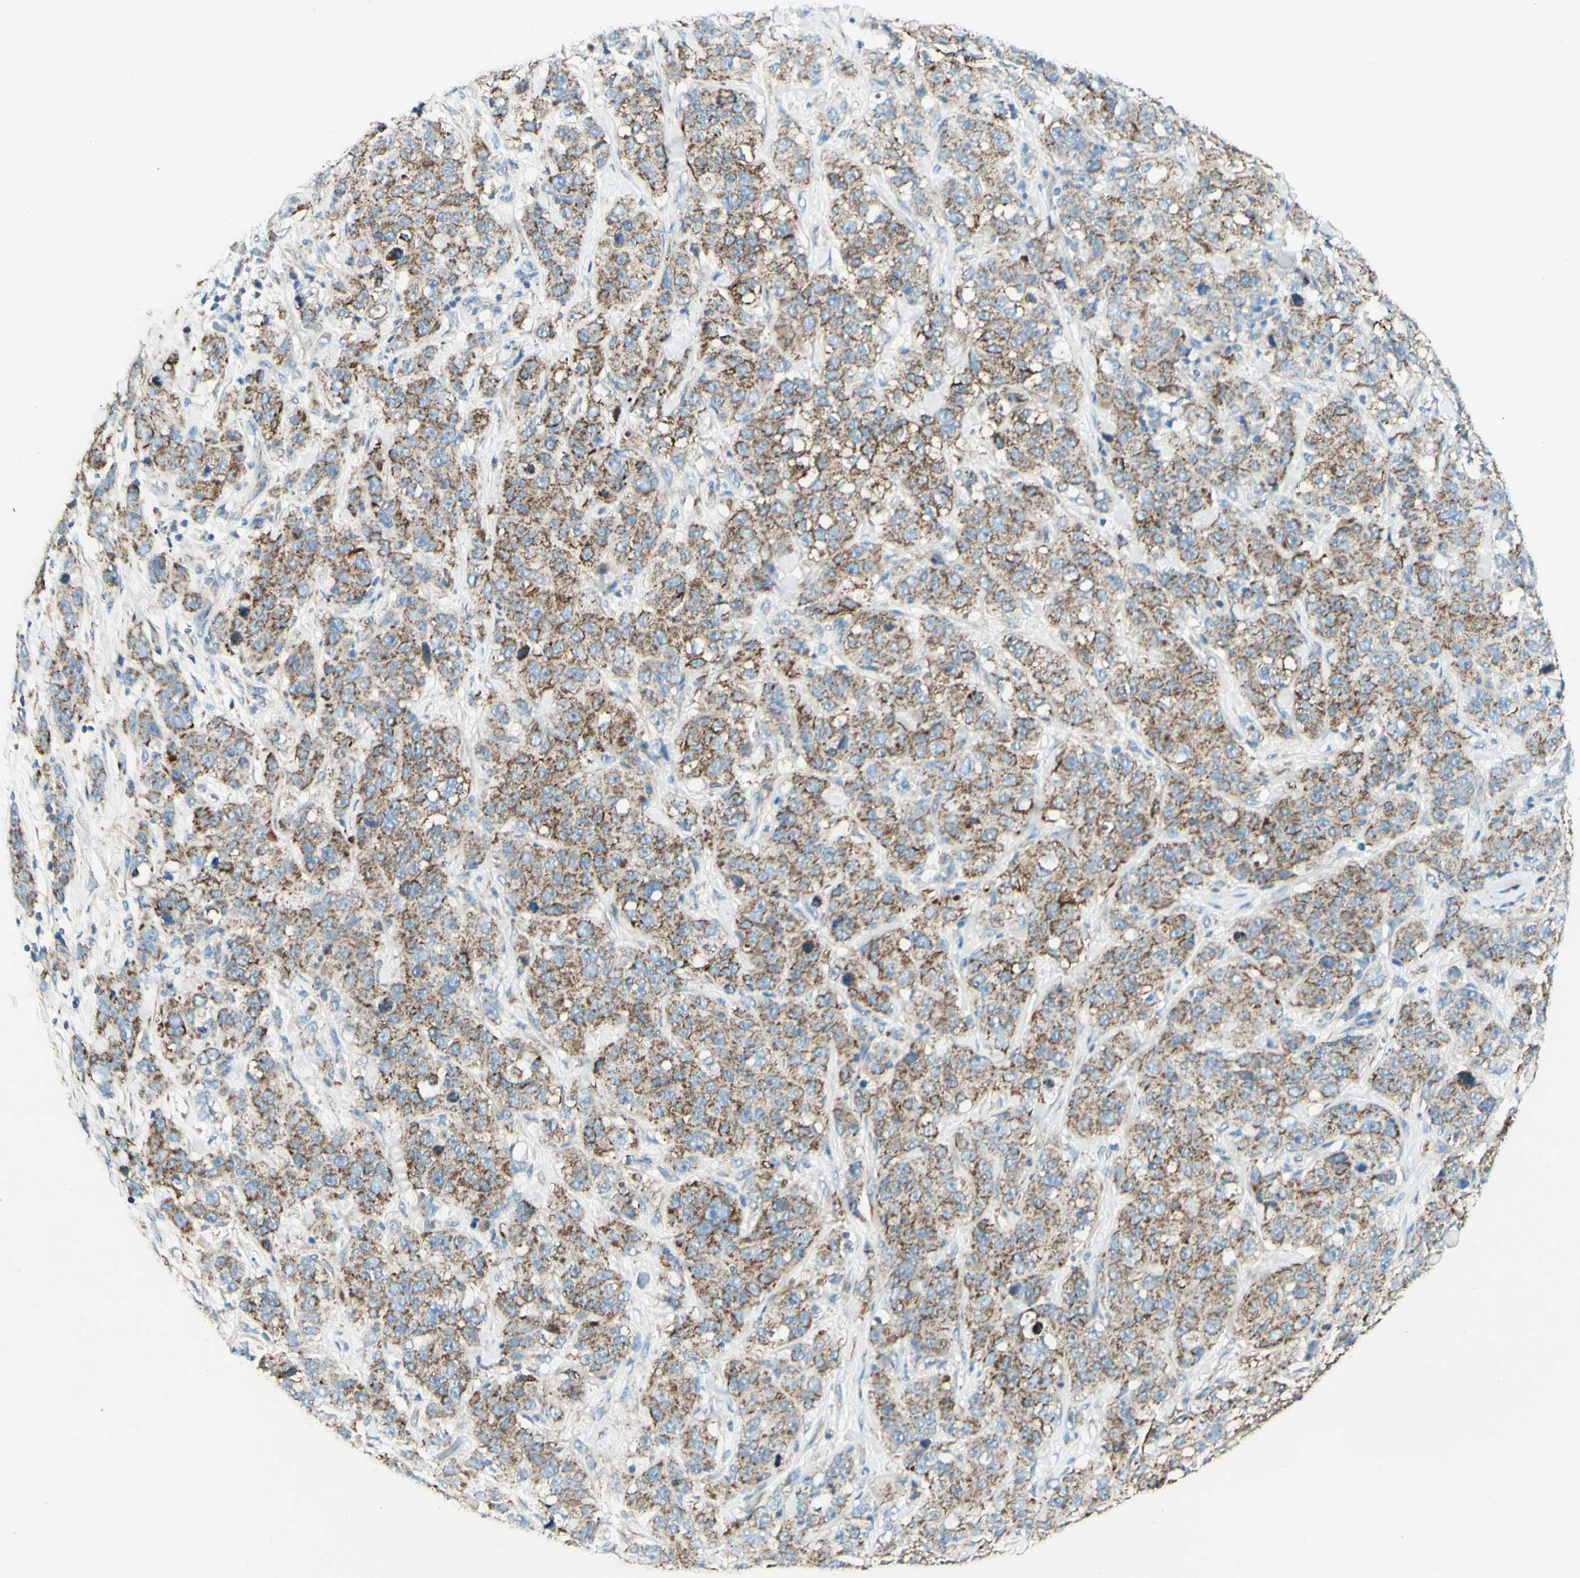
{"staining": {"intensity": "moderate", "quantity": ">75%", "location": "cytoplasmic/membranous"}, "tissue": "stomach cancer", "cell_type": "Tumor cells", "image_type": "cancer", "snomed": [{"axis": "morphology", "description": "Adenocarcinoma, NOS"}, {"axis": "topography", "description": "Stomach"}], "caption": "Immunohistochemical staining of human adenocarcinoma (stomach) exhibits medium levels of moderate cytoplasmic/membranous expression in approximately >75% of tumor cells.", "gene": "ARMC10", "patient": {"sex": "male", "age": 48}}